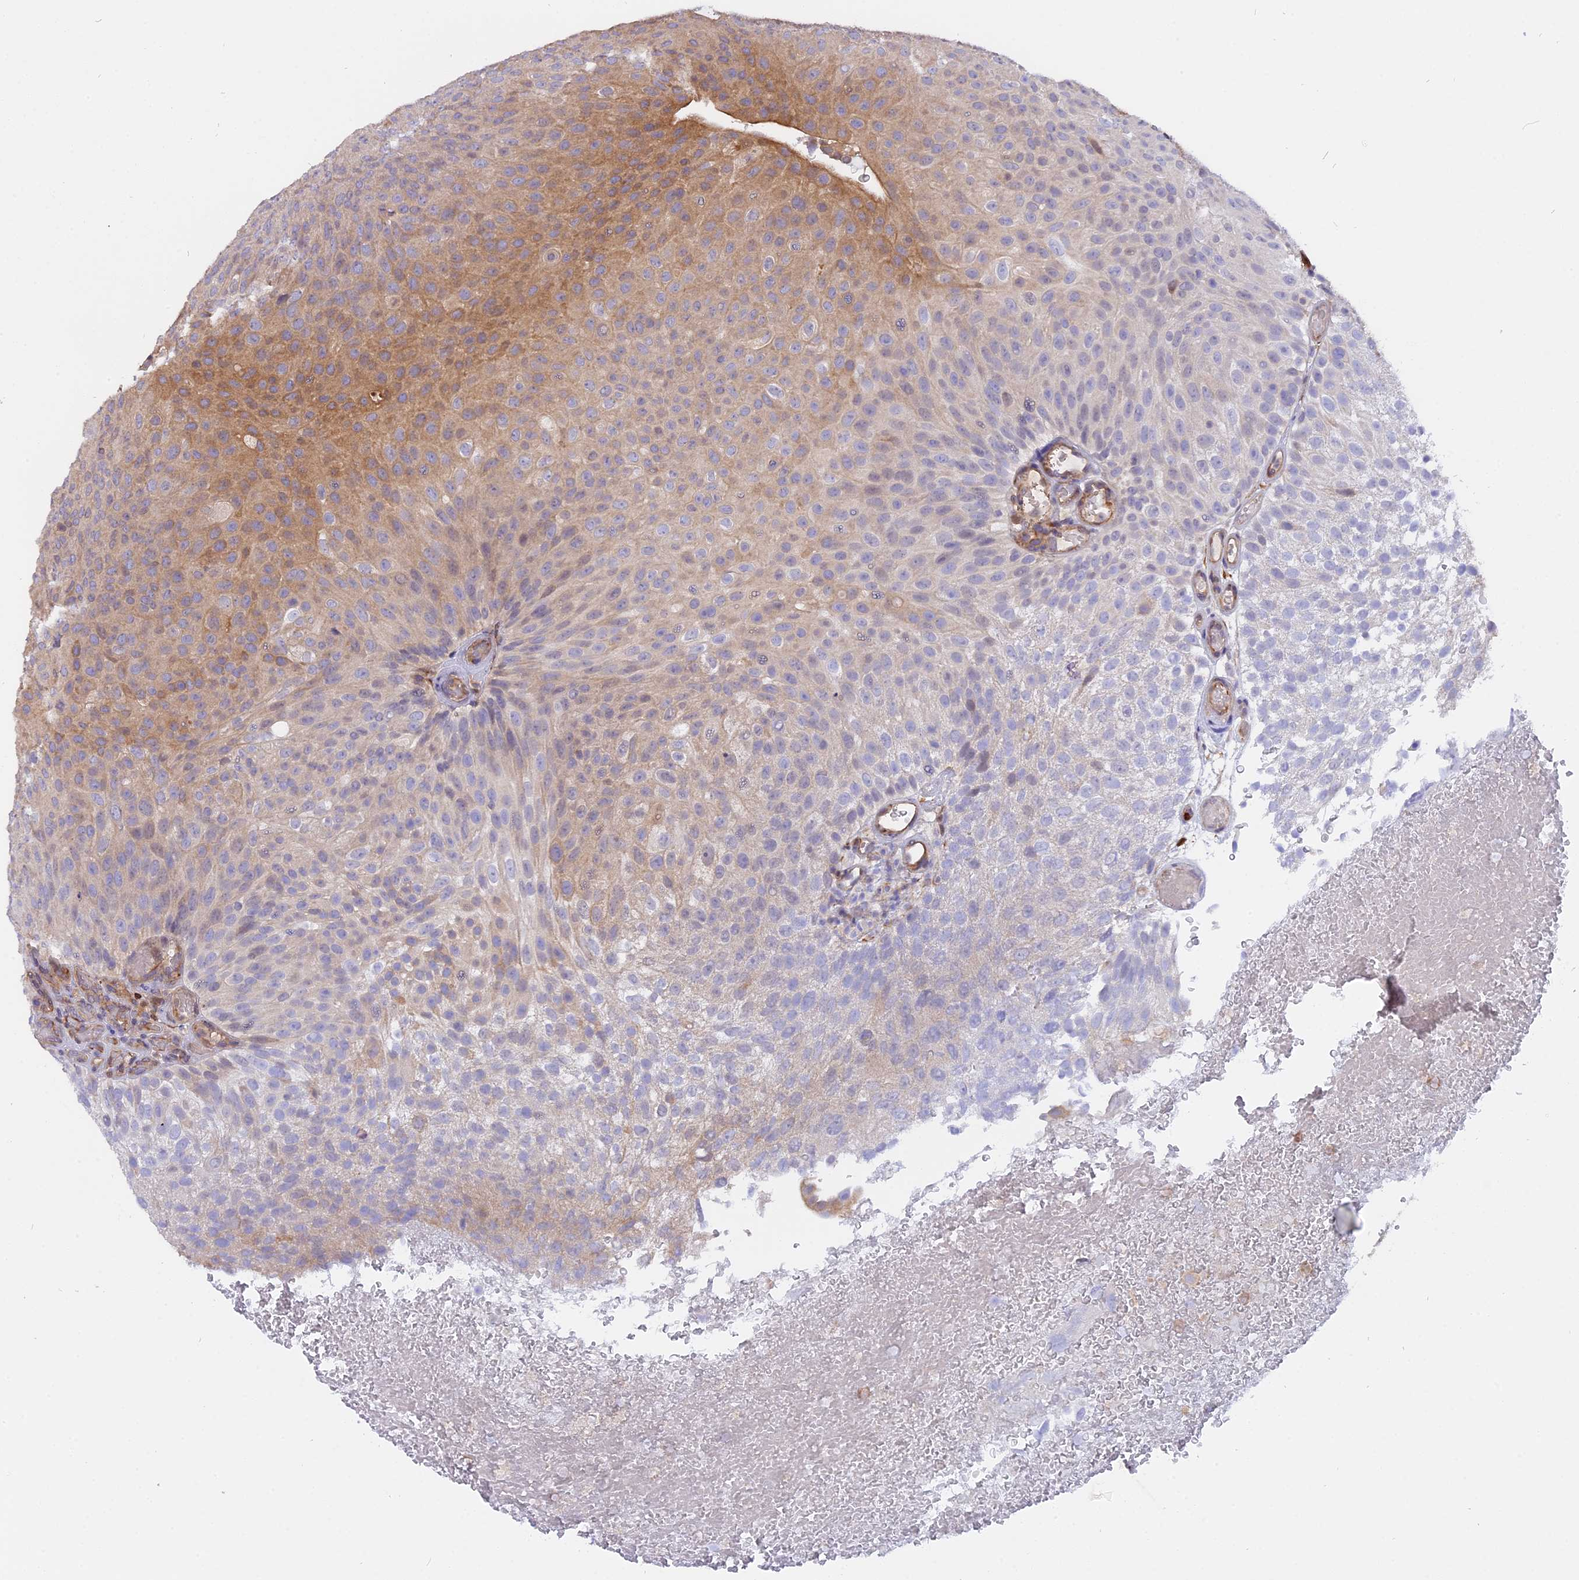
{"staining": {"intensity": "weak", "quantity": "<25%", "location": "cytoplasmic/membranous"}, "tissue": "urothelial cancer", "cell_type": "Tumor cells", "image_type": "cancer", "snomed": [{"axis": "morphology", "description": "Urothelial carcinoma, Low grade"}, {"axis": "topography", "description": "Urinary bladder"}], "caption": "Photomicrograph shows no protein staining in tumor cells of urothelial carcinoma (low-grade) tissue. The staining is performed using DAB (3,3'-diaminobenzidine) brown chromogen with nuclei counter-stained in using hematoxylin.", "gene": "FAM118B", "patient": {"sex": "male", "age": 78}}